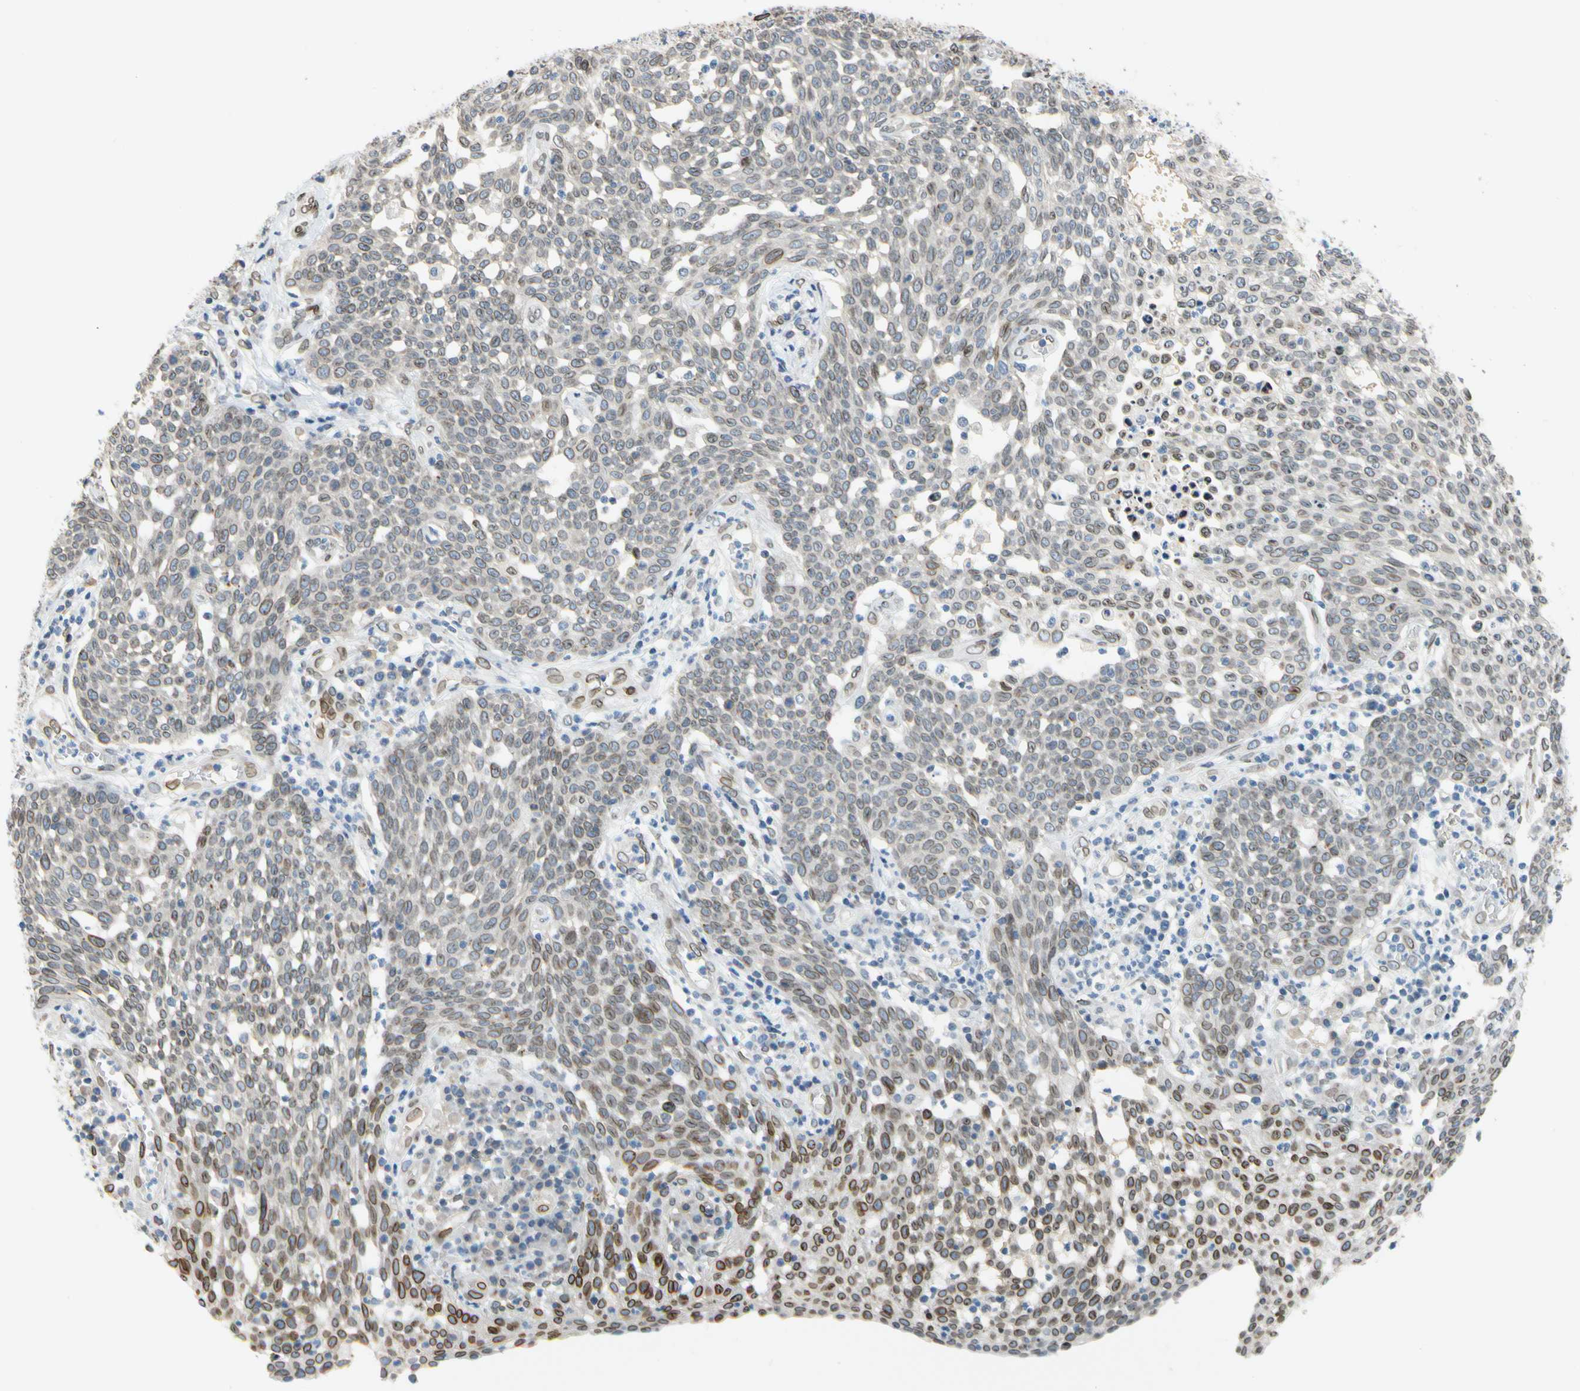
{"staining": {"intensity": "weak", "quantity": "25%-75%", "location": "cytoplasmic/membranous,nuclear"}, "tissue": "cervical cancer", "cell_type": "Tumor cells", "image_type": "cancer", "snomed": [{"axis": "morphology", "description": "Squamous cell carcinoma, NOS"}, {"axis": "topography", "description": "Cervix"}], "caption": "Tumor cells exhibit low levels of weak cytoplasmic/membranous and nuclear positivity in approximately 25%-75% of cells in cervical cancer.", "gene": "SUN1", "patient": {"sex": "female", "age": 34}}